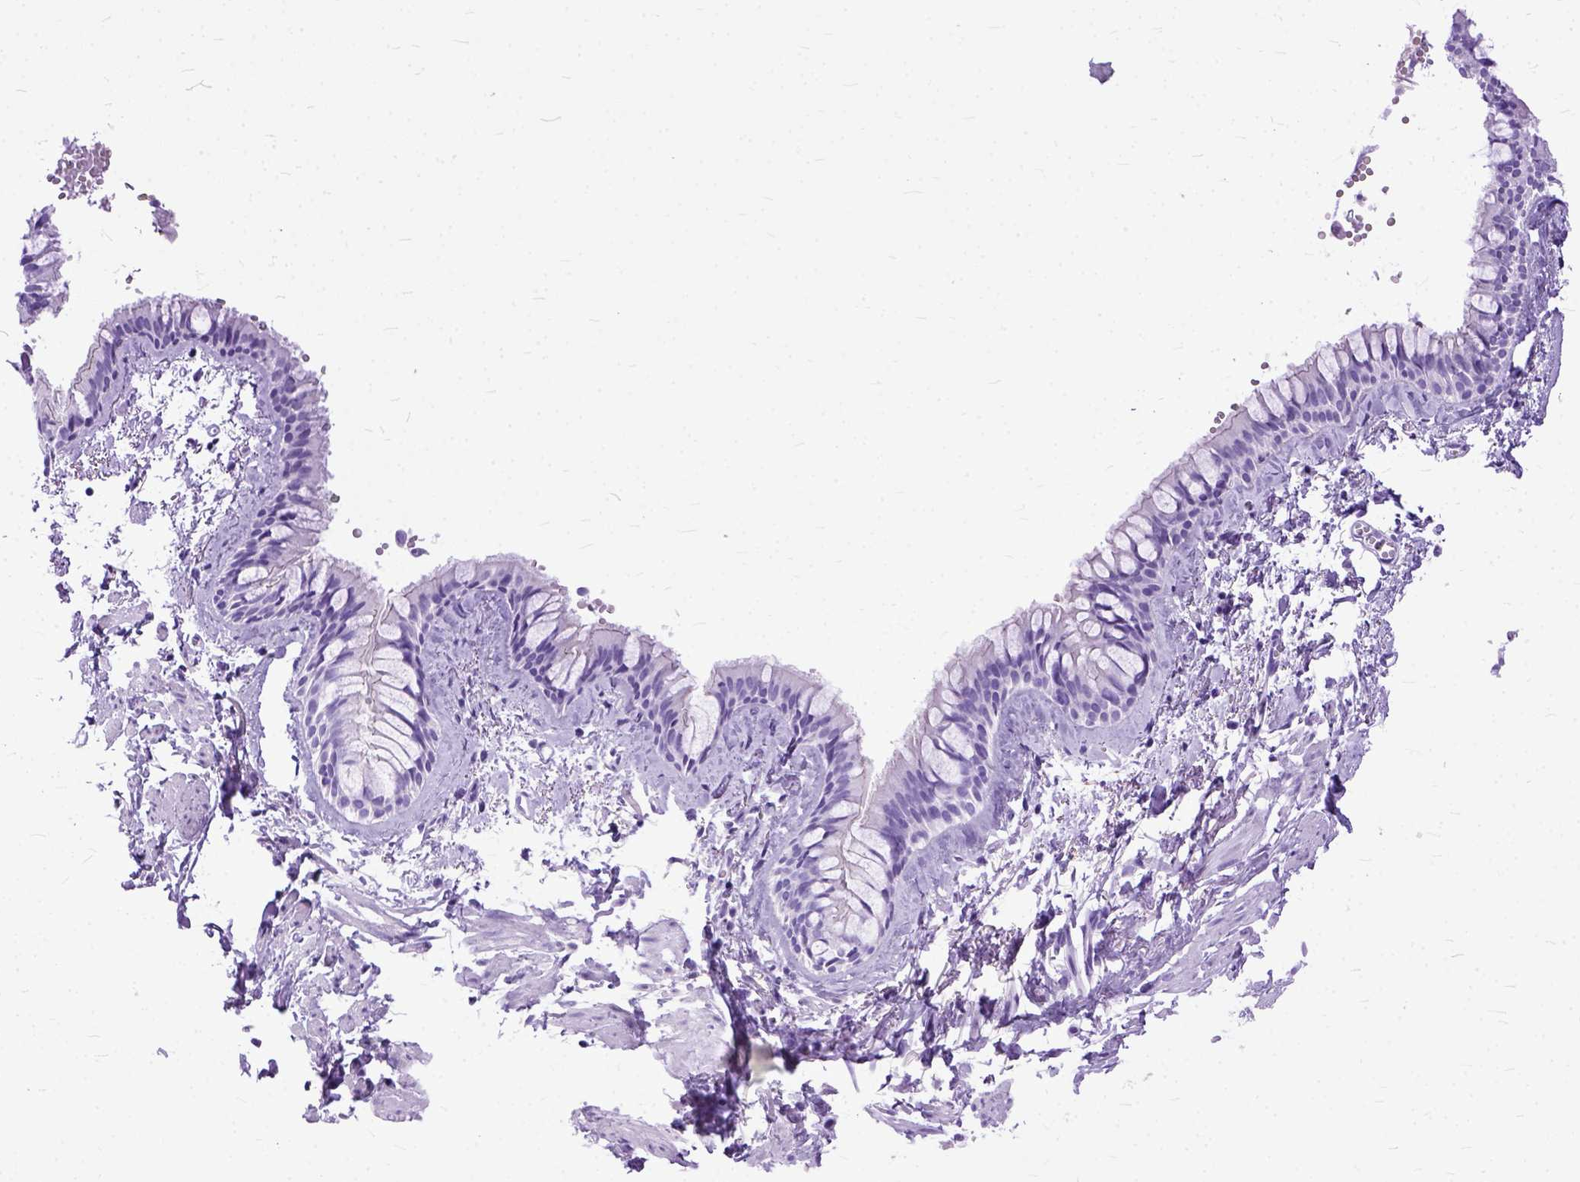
{"staining": {"intensity": "negative", "quantity": "none", "location": "none"}, "tissue": "bronchus", "cell_type": "Respiratory epithelial cells", "image_type": "normal", "snomed": [{"axis": "morphology", "description": "Normal tissue, NOS"}, {"axis": "topography", "description": "Bronchus"}], "caption": "Protein analysis of benign bronchus demonstrates no significant expression in respiratory epithelial cells. The staining was performed using DAB to visualize the protein expression in brown, while the nuclei were stained in blue with hematoxylin (Magnification: 20x).", "gene": "GNGT1", "patient": {"sex": "female", "age": 59}}